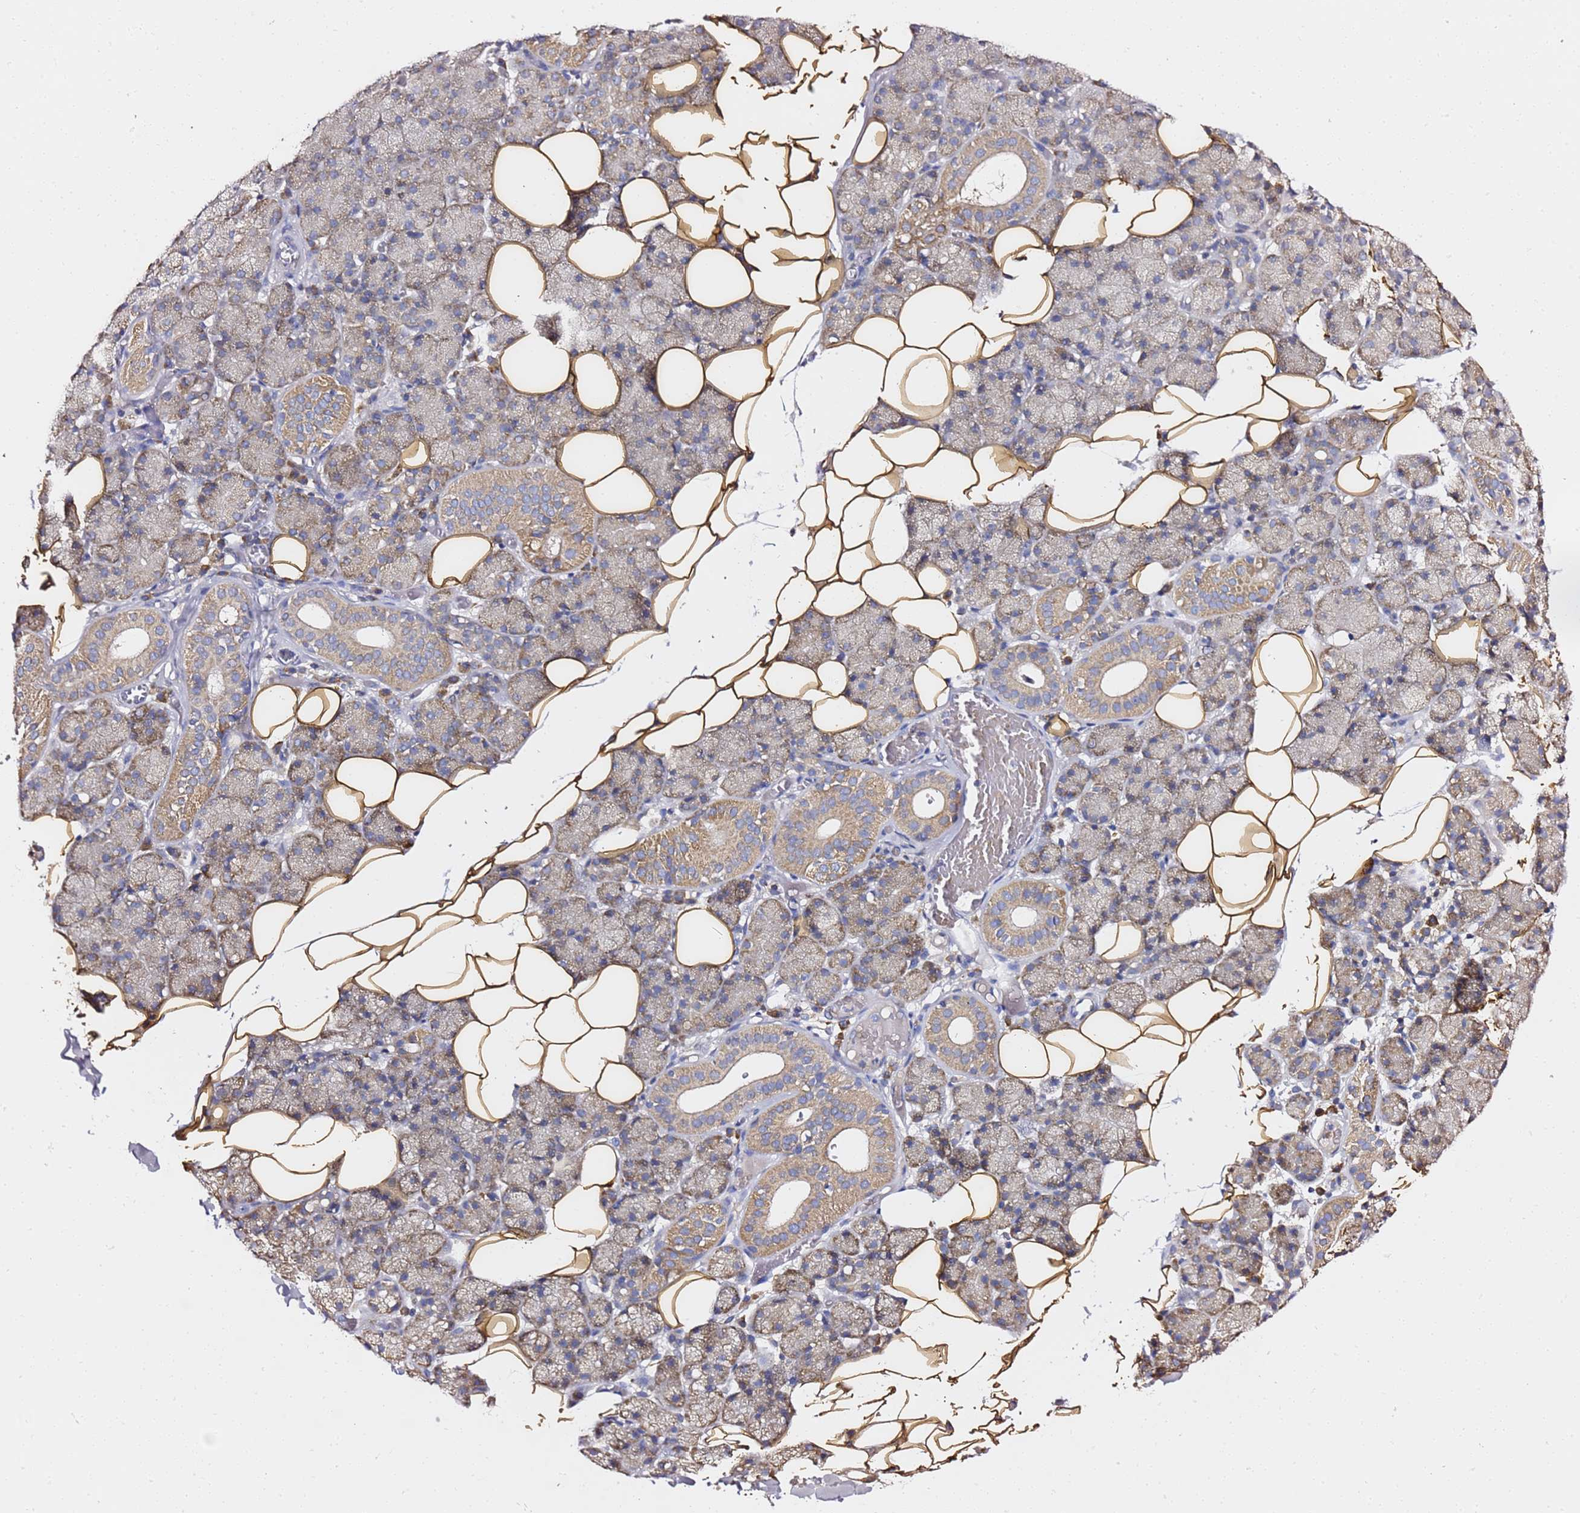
{"staining": {"intensity": "moderate", "quantity": "25%-75%", "location": "cytoplasmic/membranous"}, "tissue": "salivary gland", "cell_type": "Glandular cells", "image_type": "normal", "snomed": [{"axis": "morphology", "description": "Normal tissue, NOS"}, {"axis": "topography", "description": "Salivary gland"}], "caption": "Human salivary gland stained for a protein (brown) reveals moderate cytoplasmic/membranous positive positivity in about 25%-75% of glandular cells.", "gene": "C19orf12", "patient": {"sex": "female", "age": 33}}